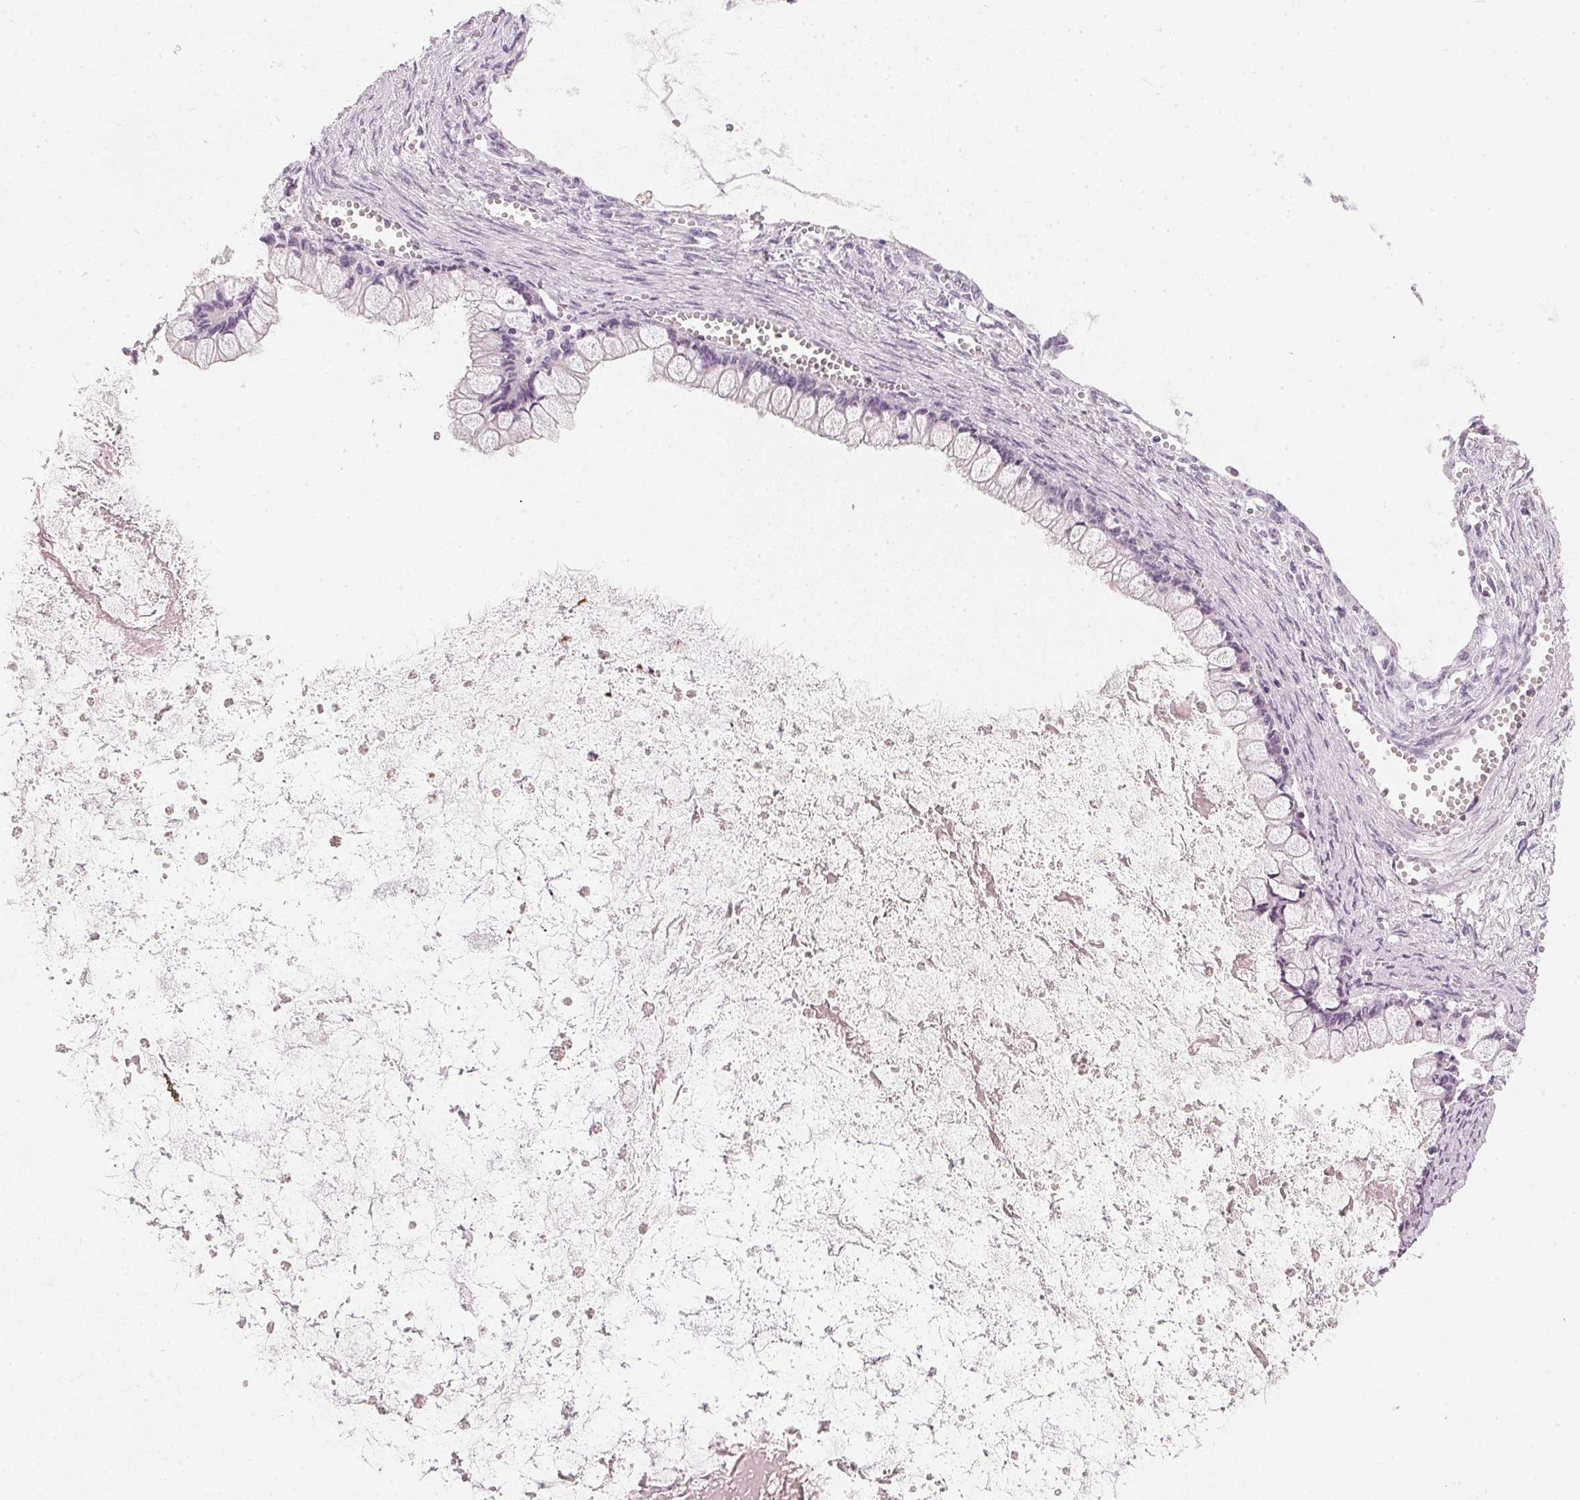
{"staining": {"intensity": "negative", "quantity": "none", "location": "none"}, "tissue": "ovarian cancer", "cell_type": "Tumor cells", "image_type": "cancer", "snomed": [{"axis": "morphology", "description": "Cystadenocarcinoma, mucinous, NOS"}, {"axis": "topography", "description": "Ovary"}], "caption": "Photomicrograph shows no significant protein expression in tumor cells of mucinous cystadenocarcinoma (ovarian). (DAB (3,3'-diaminobenzidine) immunohistochemistry (IHC), high magnification).", "gene": "CHST4", "patient": {"sex": "female", "age": 67}}